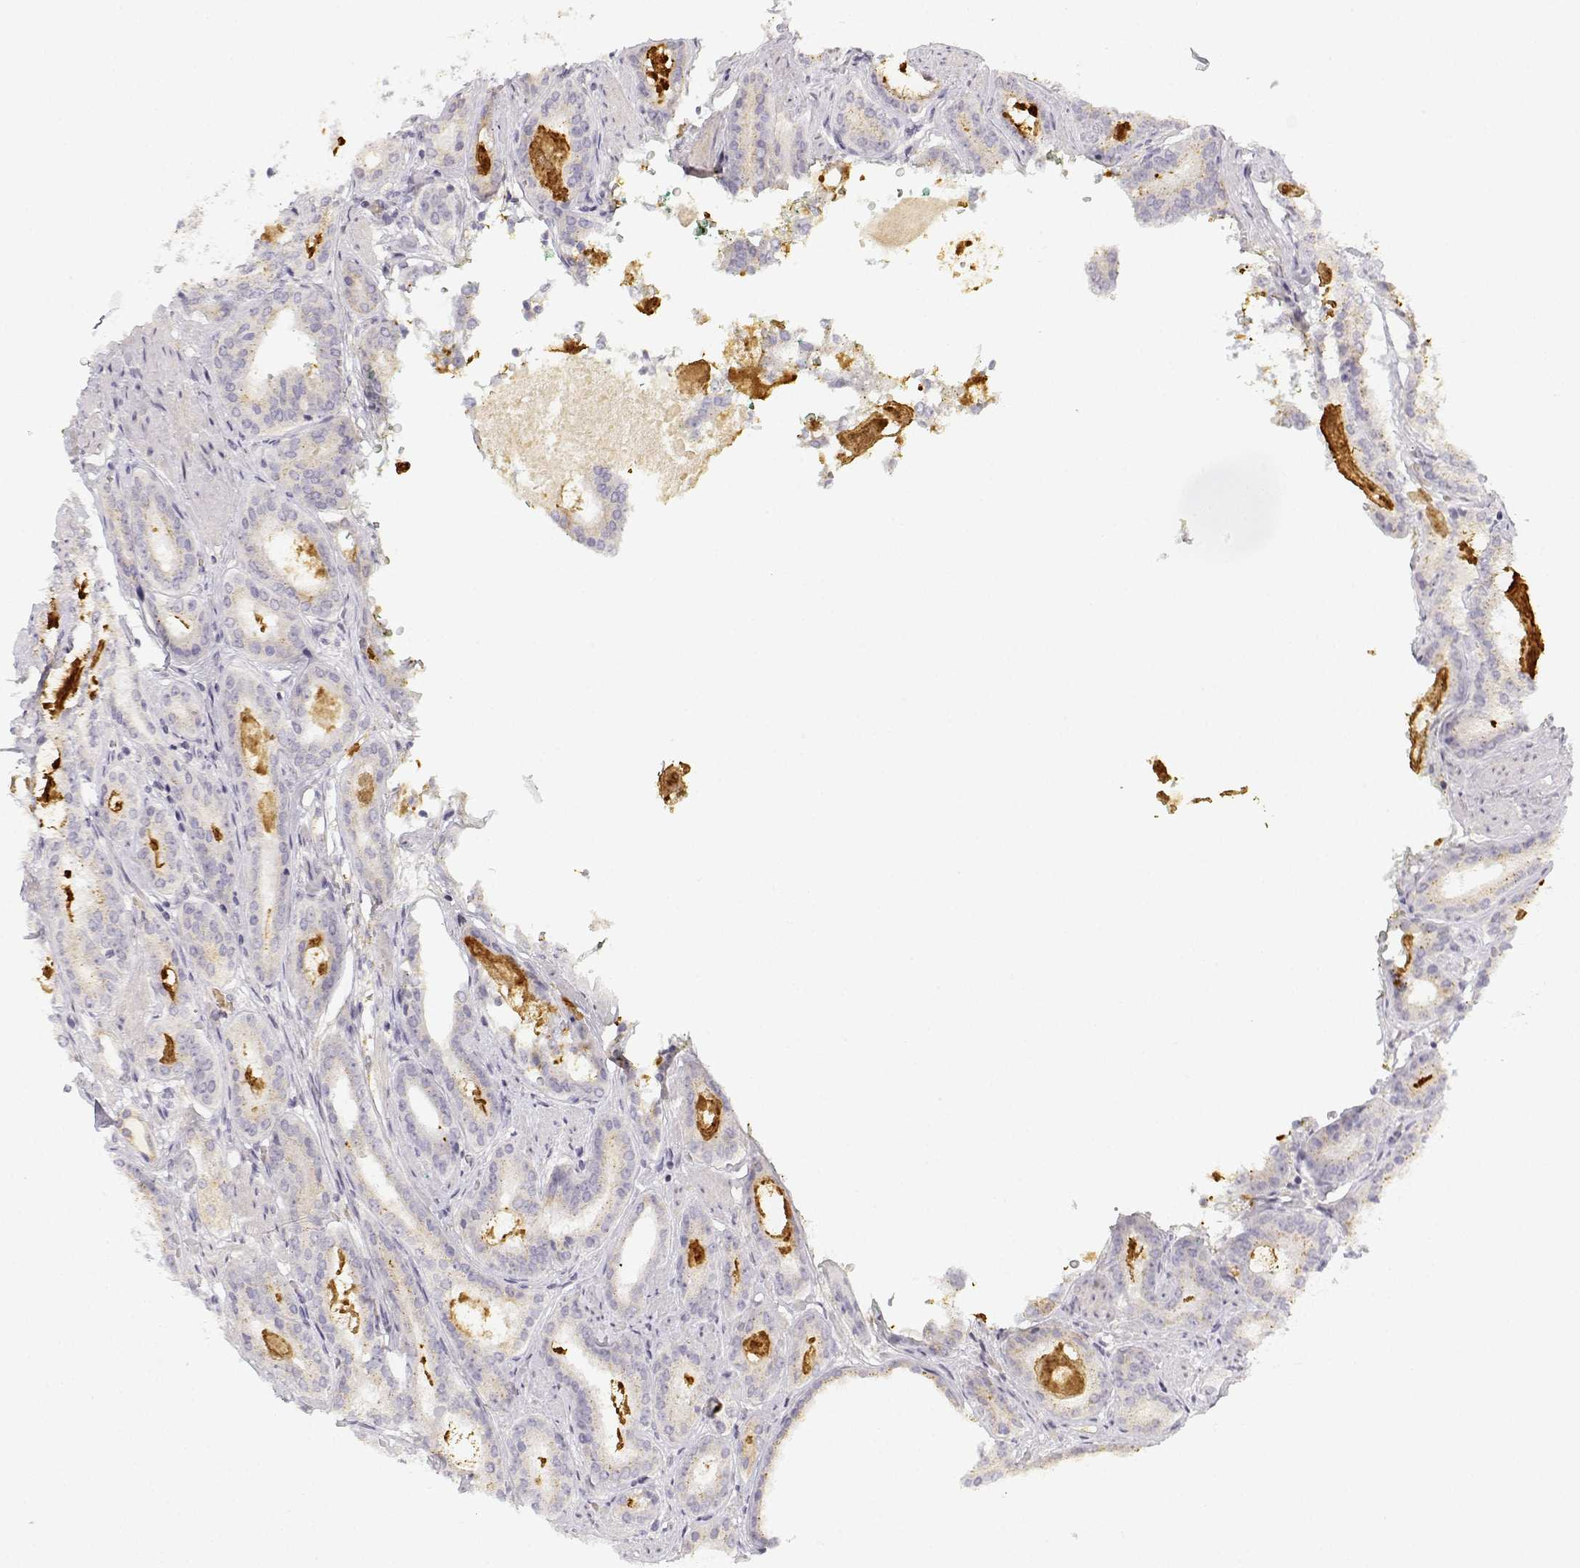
{"staining": {"intensity": "weak", "quantity": "<25%", "location": "cytoplasmic/membranous"}, "tissue": "prostate cancer", "cell_type": "Tumor cells", "image_type": "cancer", "snomed": [{"axis": "morphology", "description": "Adenocarcinoma, High grade"}, {"axis": "topography", "description": "Prostate"}], "caption": "The photomicrograph exhibits no significant positivity in tumor cells of prostate high-grade adenocarcinoma.", "gene": "GLIPR1L2", "patient": {"sex": "male", "age": 63}}